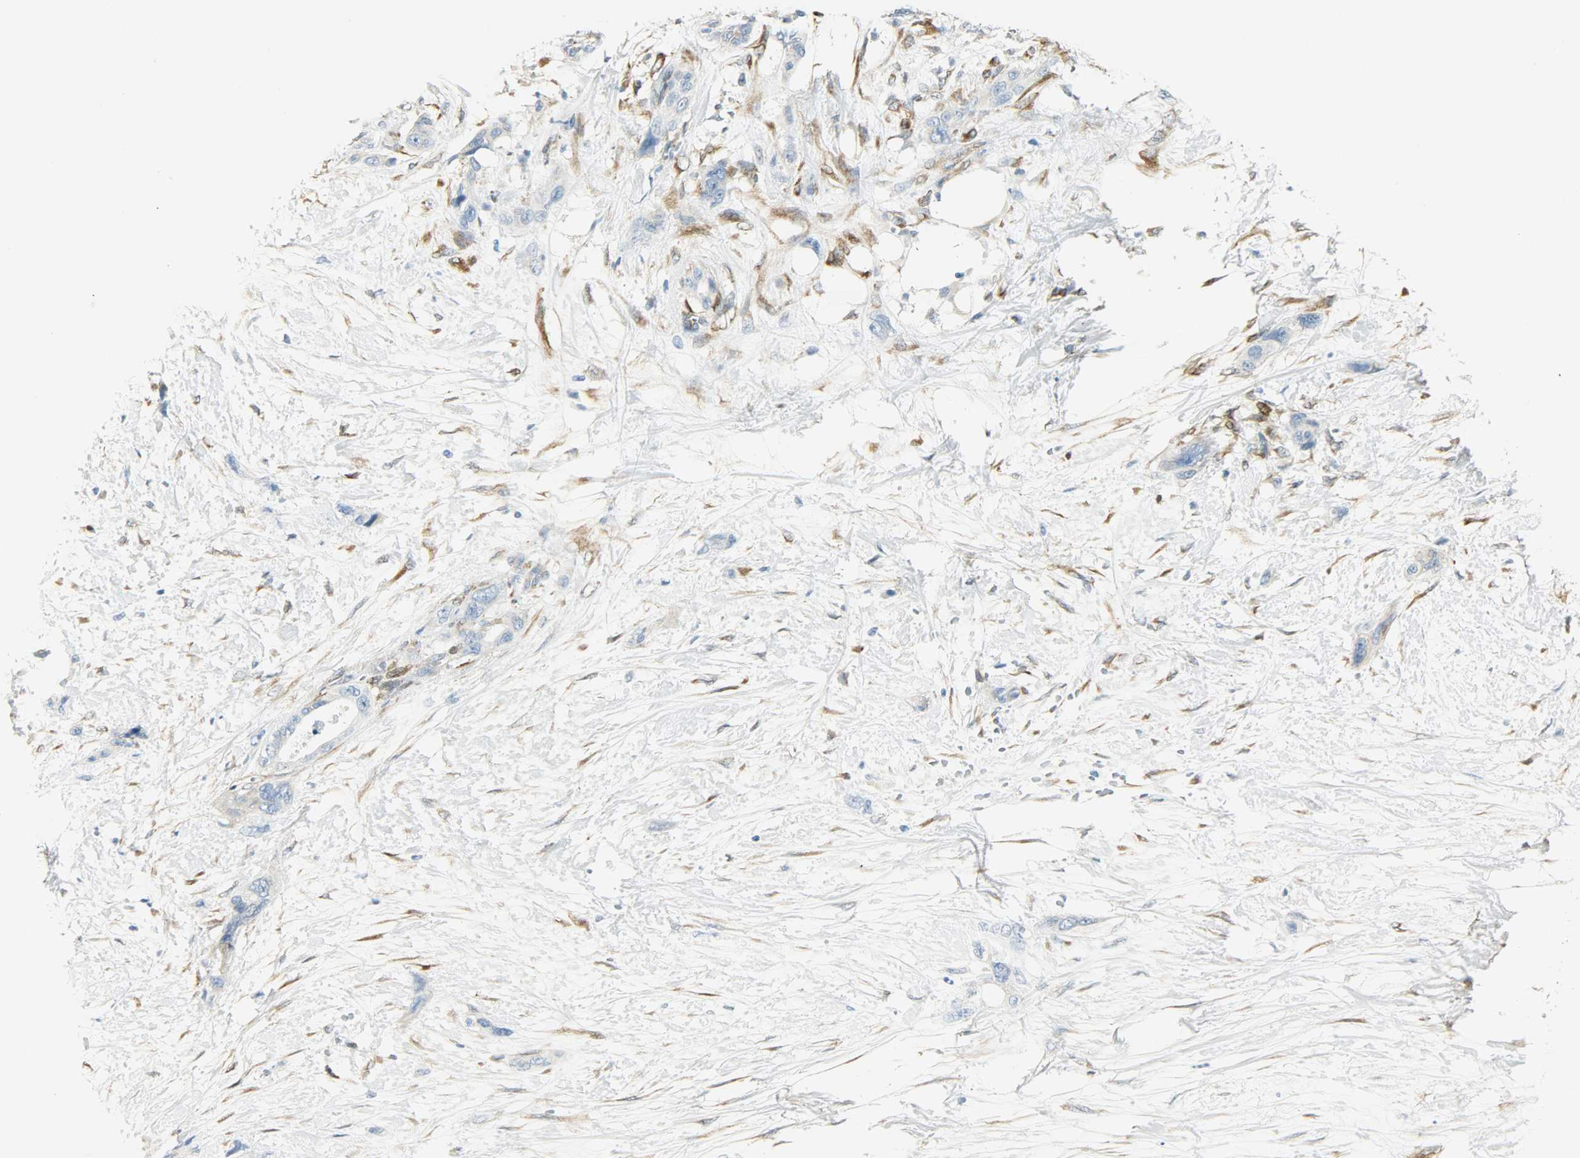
{"staining": {"intensity": "weak", "quantity": "25%-75%", "location": "cytoplasmic/membranous"}, "tissue": "pancreatic cancer", "cell_type": "Tumor cells", "image_type": "cancer", "snomed": [{"axis": "morphology", "description": "Adenocarcinoma, NOS"}, {"axis": "topography", "description": "Pancreas"}], "caption": "Adenocarcinoma (pancreatic) tissue displays weak cytoplasmic/membranous positivity in about 25%-75% of tumor cells, visualized by immunohistochemistry.", "gene": "PKD2", "patient": {"sex": "male", "age": 46}}